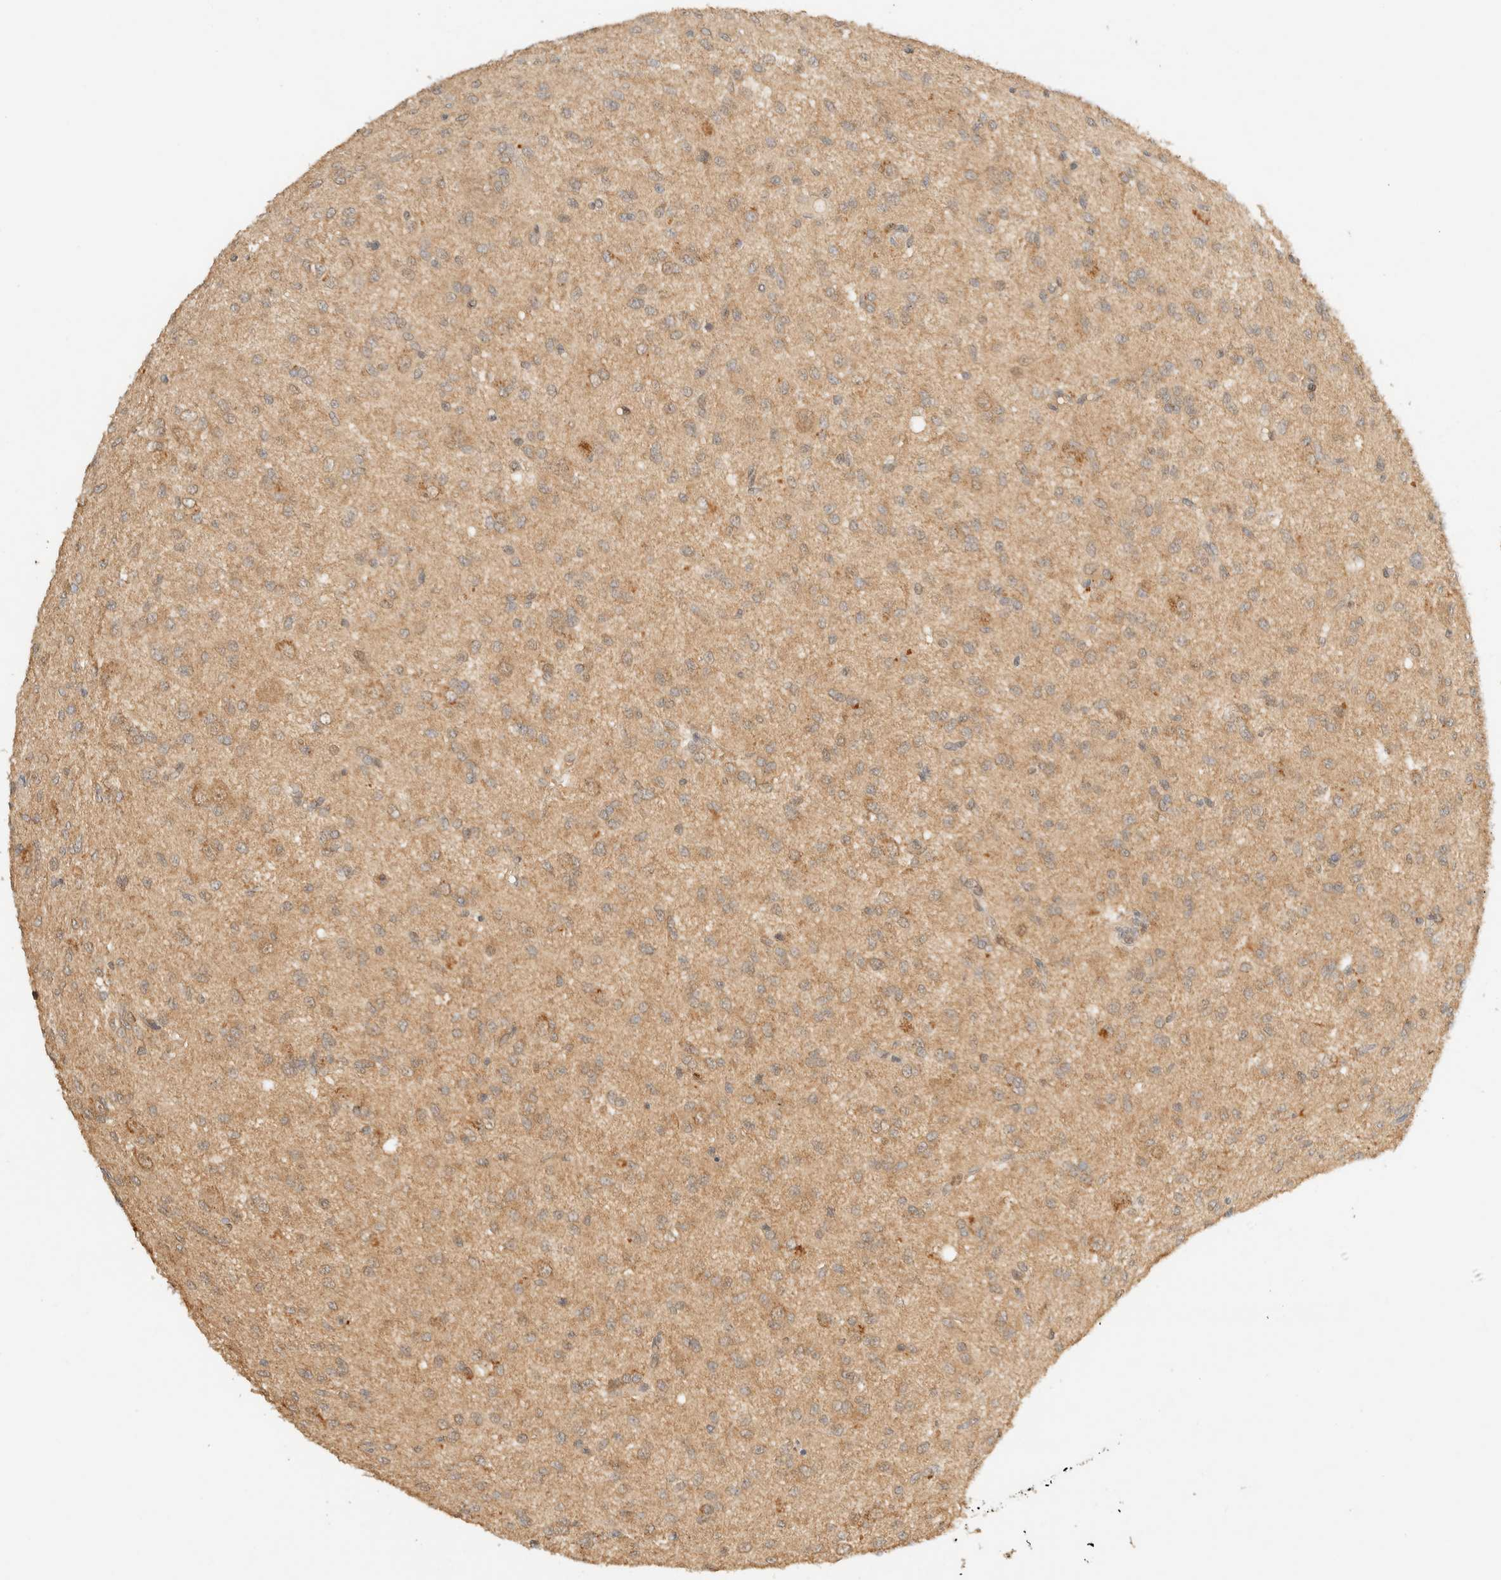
{"staining": {"intensity": "weak", "quantity": "25%-75%", "location": "cytoplasmic/membranous"}, "tissue": "glioma", "cell_type": "Tumor cells", "image_type": "cancer", "snomed": [{"axis": "morphology", "description": "Glioma, malignant, High grade"}, {"axis": "topography", "description": "Brain"}], "caption": "There is low levels of weak cytoplasmic/membranous staining in tumor cells of malignant glioma (high-grade), as demonstrated by immunohistochemical staining (brown color).", "gene": "ZBTB34", "patient": {"sex": "female", "age": 59}}